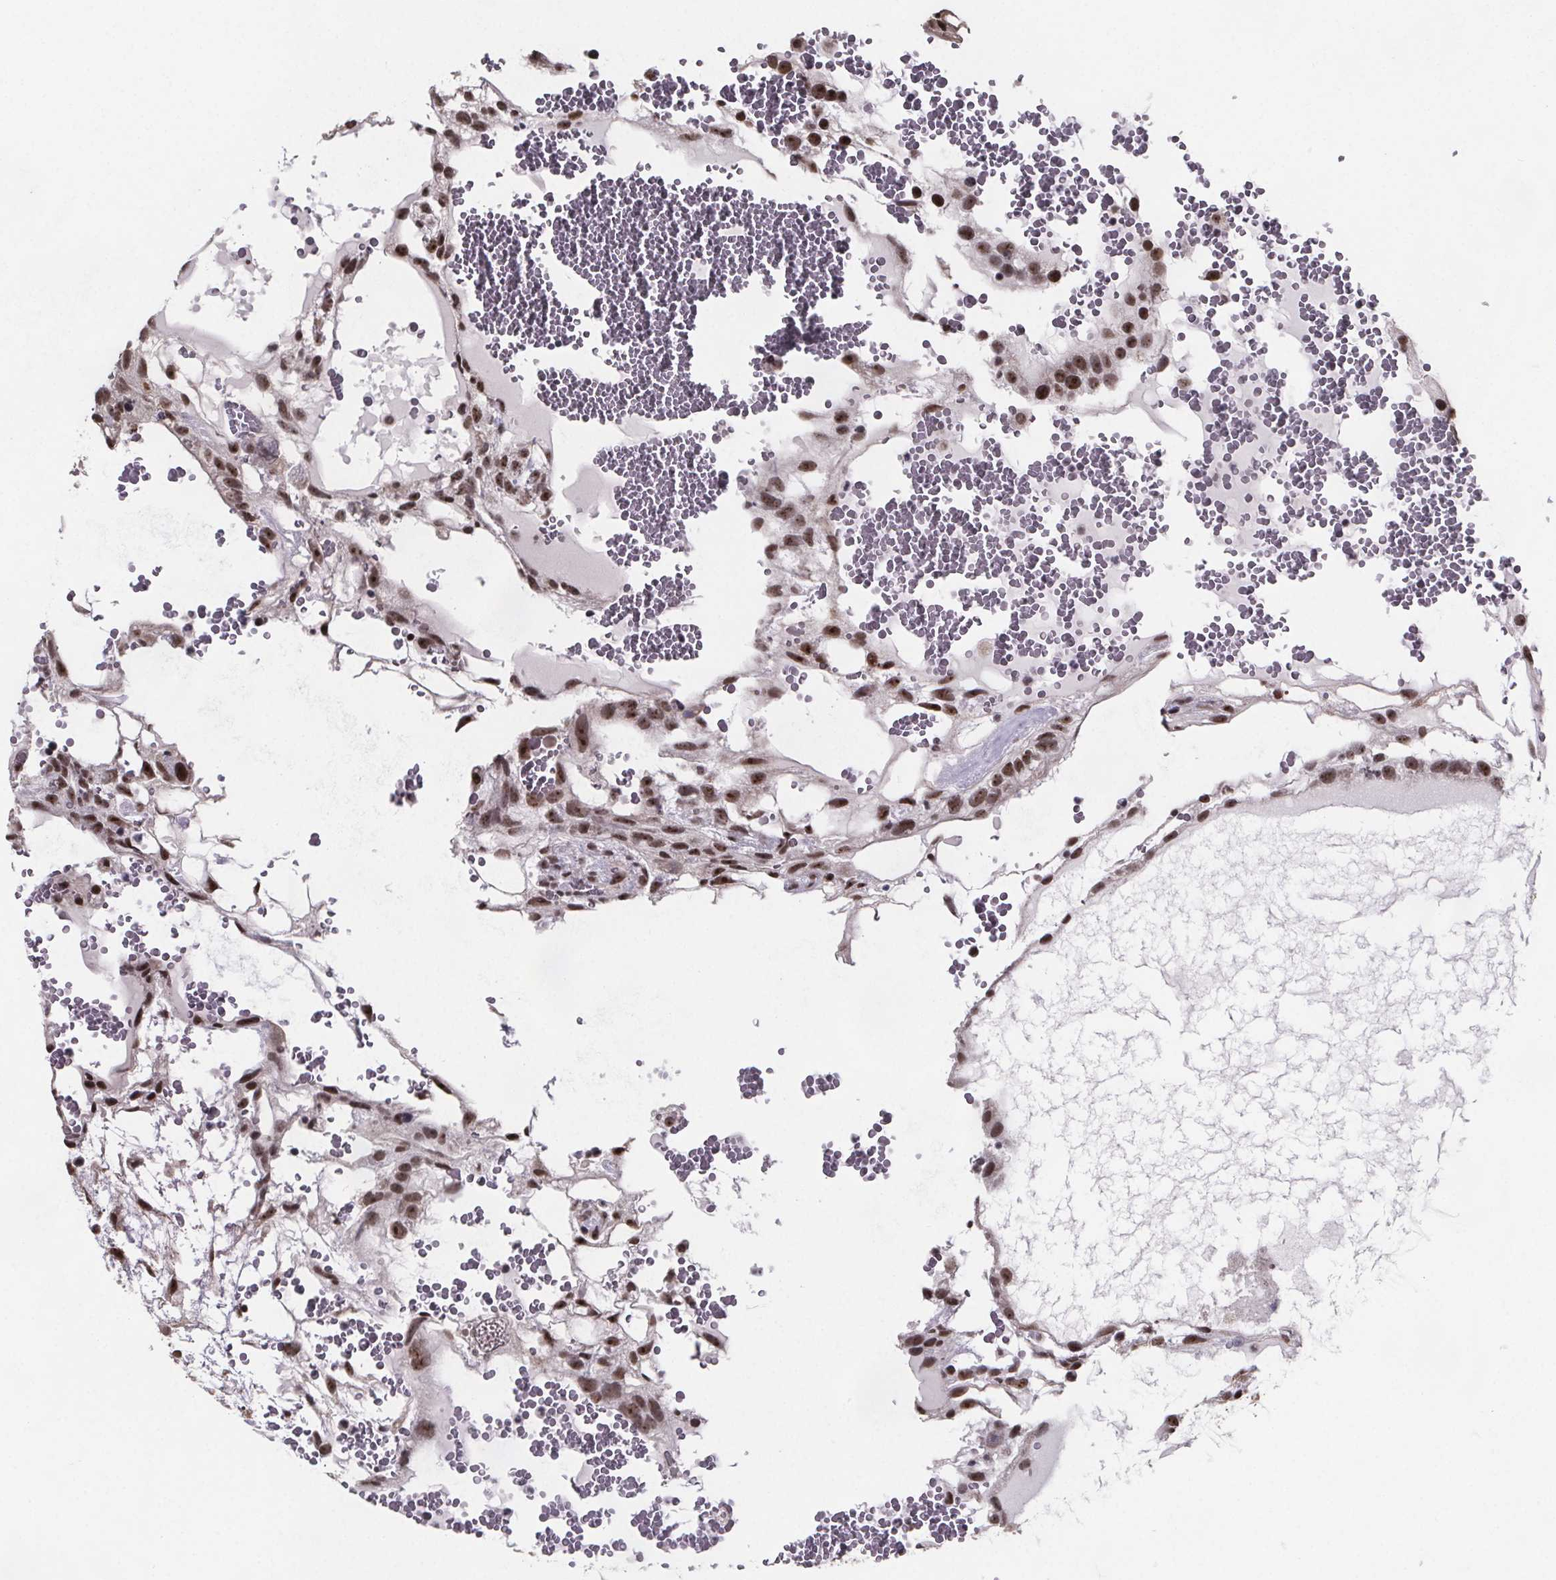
{"staining": {"intensity": "moderate", "quantity": ">75%", "location": "nuclear"}, "tissue": "testis cancer", "cell_type": "Tumor cells", "image_type": "cancer", "snomed": [{"axis": "morphology", "description": "Normal tissue, NOS"}, {"axis": "morphology", "description": "Carcinoma, Embryonal, NOS"}, {"axis": "topography", "description": "Testis"}], "caption": "Protein staining shows moderate nuclear positivity in about >75% of tumor cells in testis embryonal carcinoma. The staining is performed using DAB (3,3'-diaminobenzidine) brown chromogen to label protein expression. The nuclei are counter-stained blue using hematoxylin.", "gene": "U2SURP", "patient": {"sex": "male", "age": 32}}